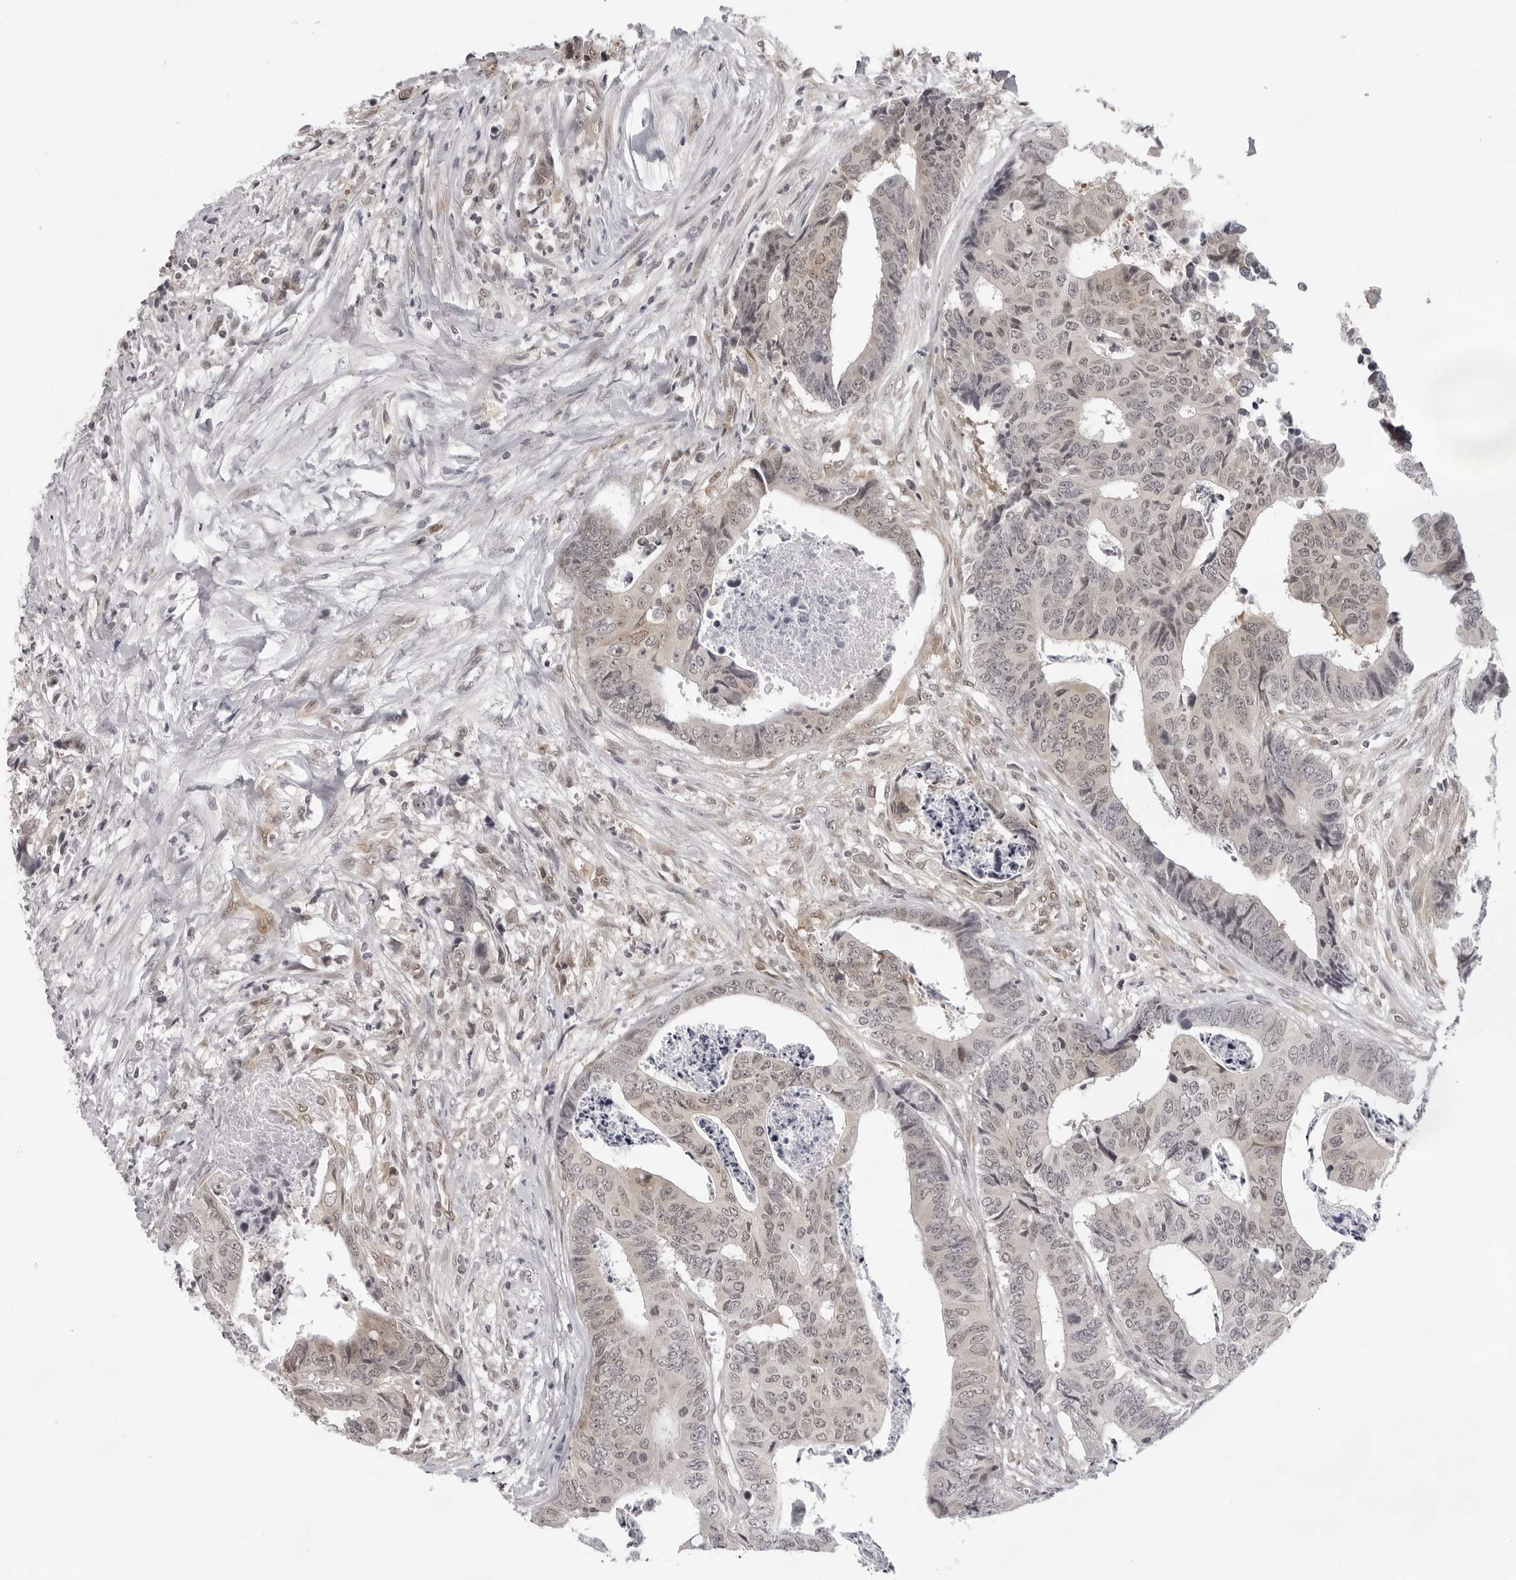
{"staining": {"intensity": "weak", "quantity": "25%-75%", "location": "cytoplasmic/membranous"}, "tissue": "colorectal cancer", "cell_type": "Tumor cells", "image_type": "cancer", "snomed": [{"axis": "morphology", "description": "Adenocarcinoma, NOS"}, {"axis": "topography", "description": "Rectum"}], "caption": "Immunohistochemistry micrograph of human adenocarcinoma (colorectal) stained for a protein (brown), which exhibits low levels of weak cytoplasmic/membranous positivity in approximately 25%-75% of tumor cells.", "gene": "CASP7", "patient": {"sex": "male", "age": 84}}